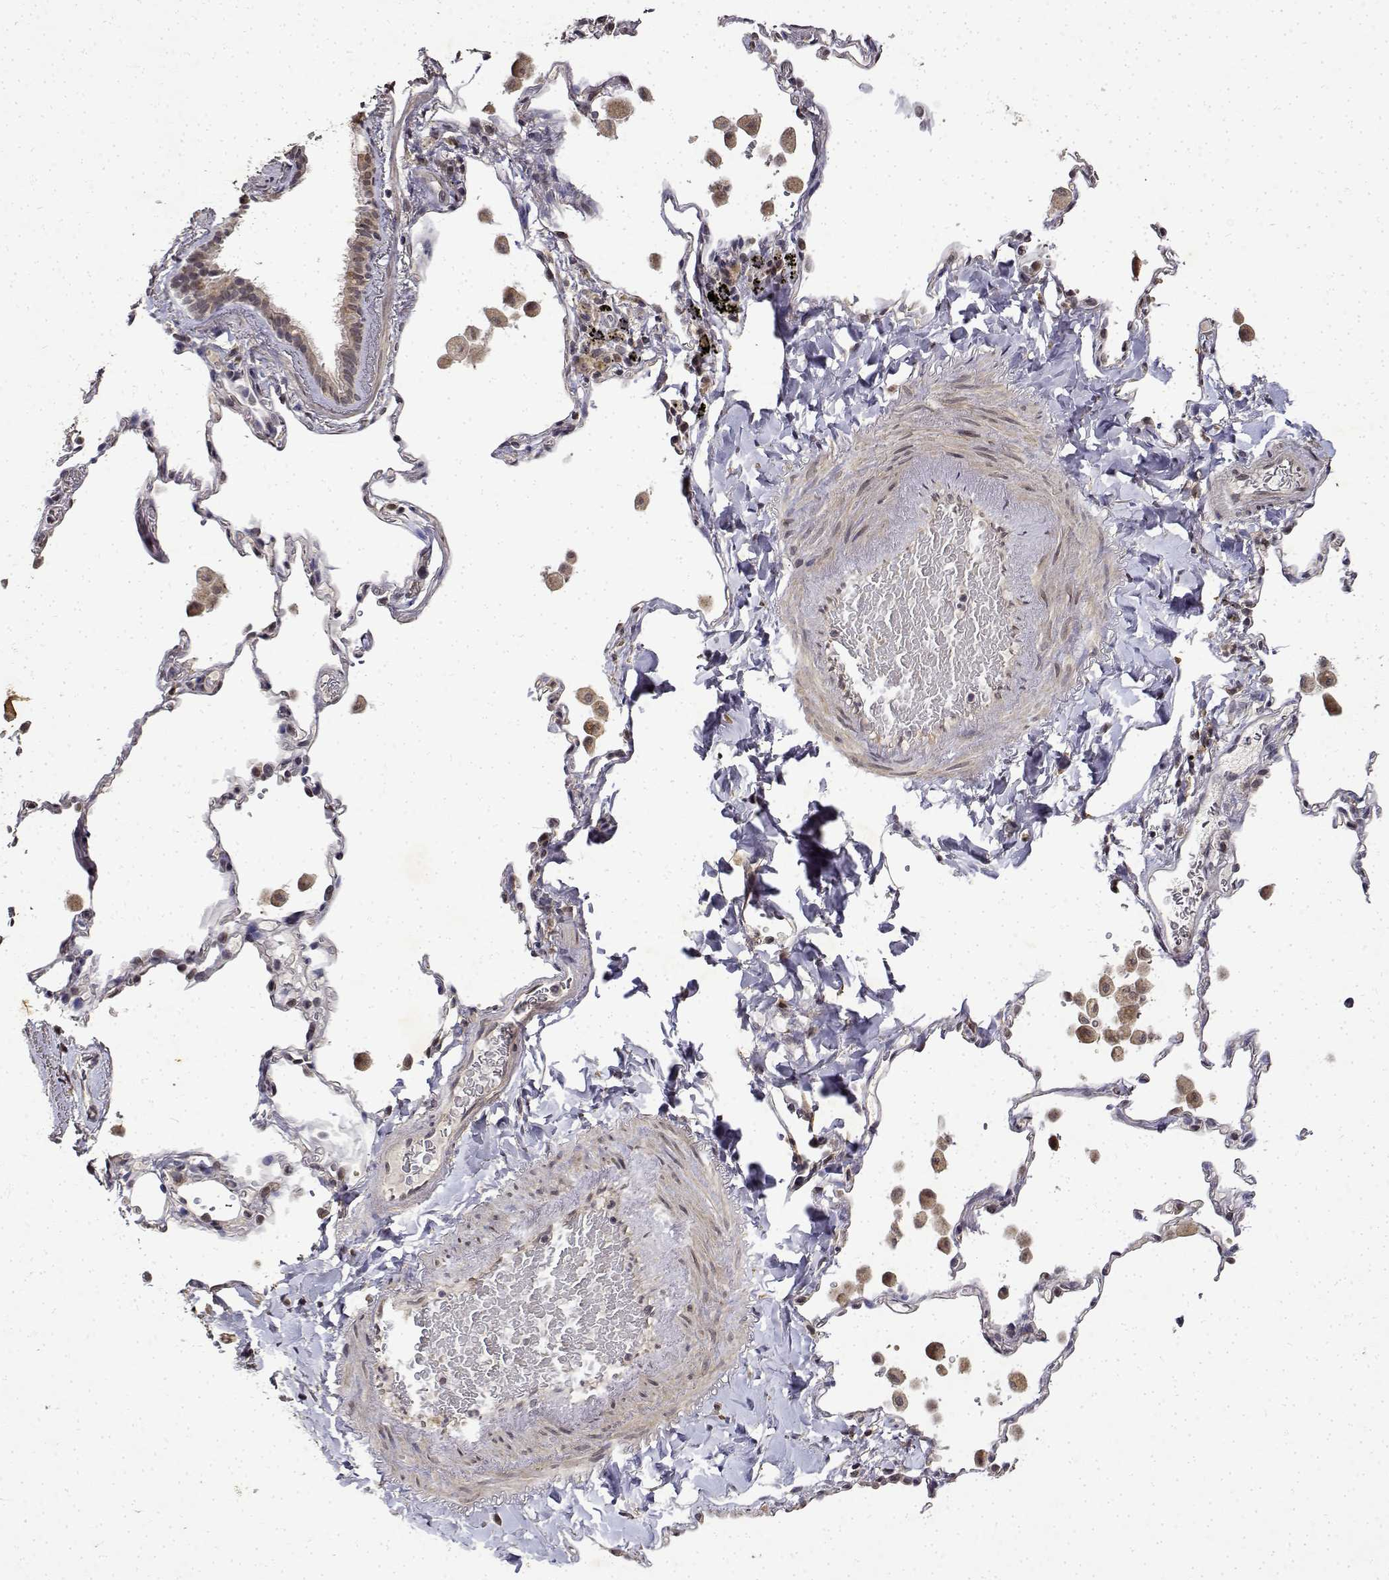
{"staining": {"intensity": "negative", "quantity": "none", "location": "none"}, "tissue": "bronchus", "cell_type": "Respiratory epithelial cells", "image_type": "normal", "snomed": [{"axis": "morphology", "description": "Normal tissue, NOS"}, {"axis": "topography", "description": "Bronchus"}, {"axis": "topography", "description": "Lung"}], "caption": "The immunohistochemistry photomicrograph has no significant staining in respiratory epithelial cells of bronchus.", "gene": "BDNF", "patient": {"sex": "male", "age": 54}}